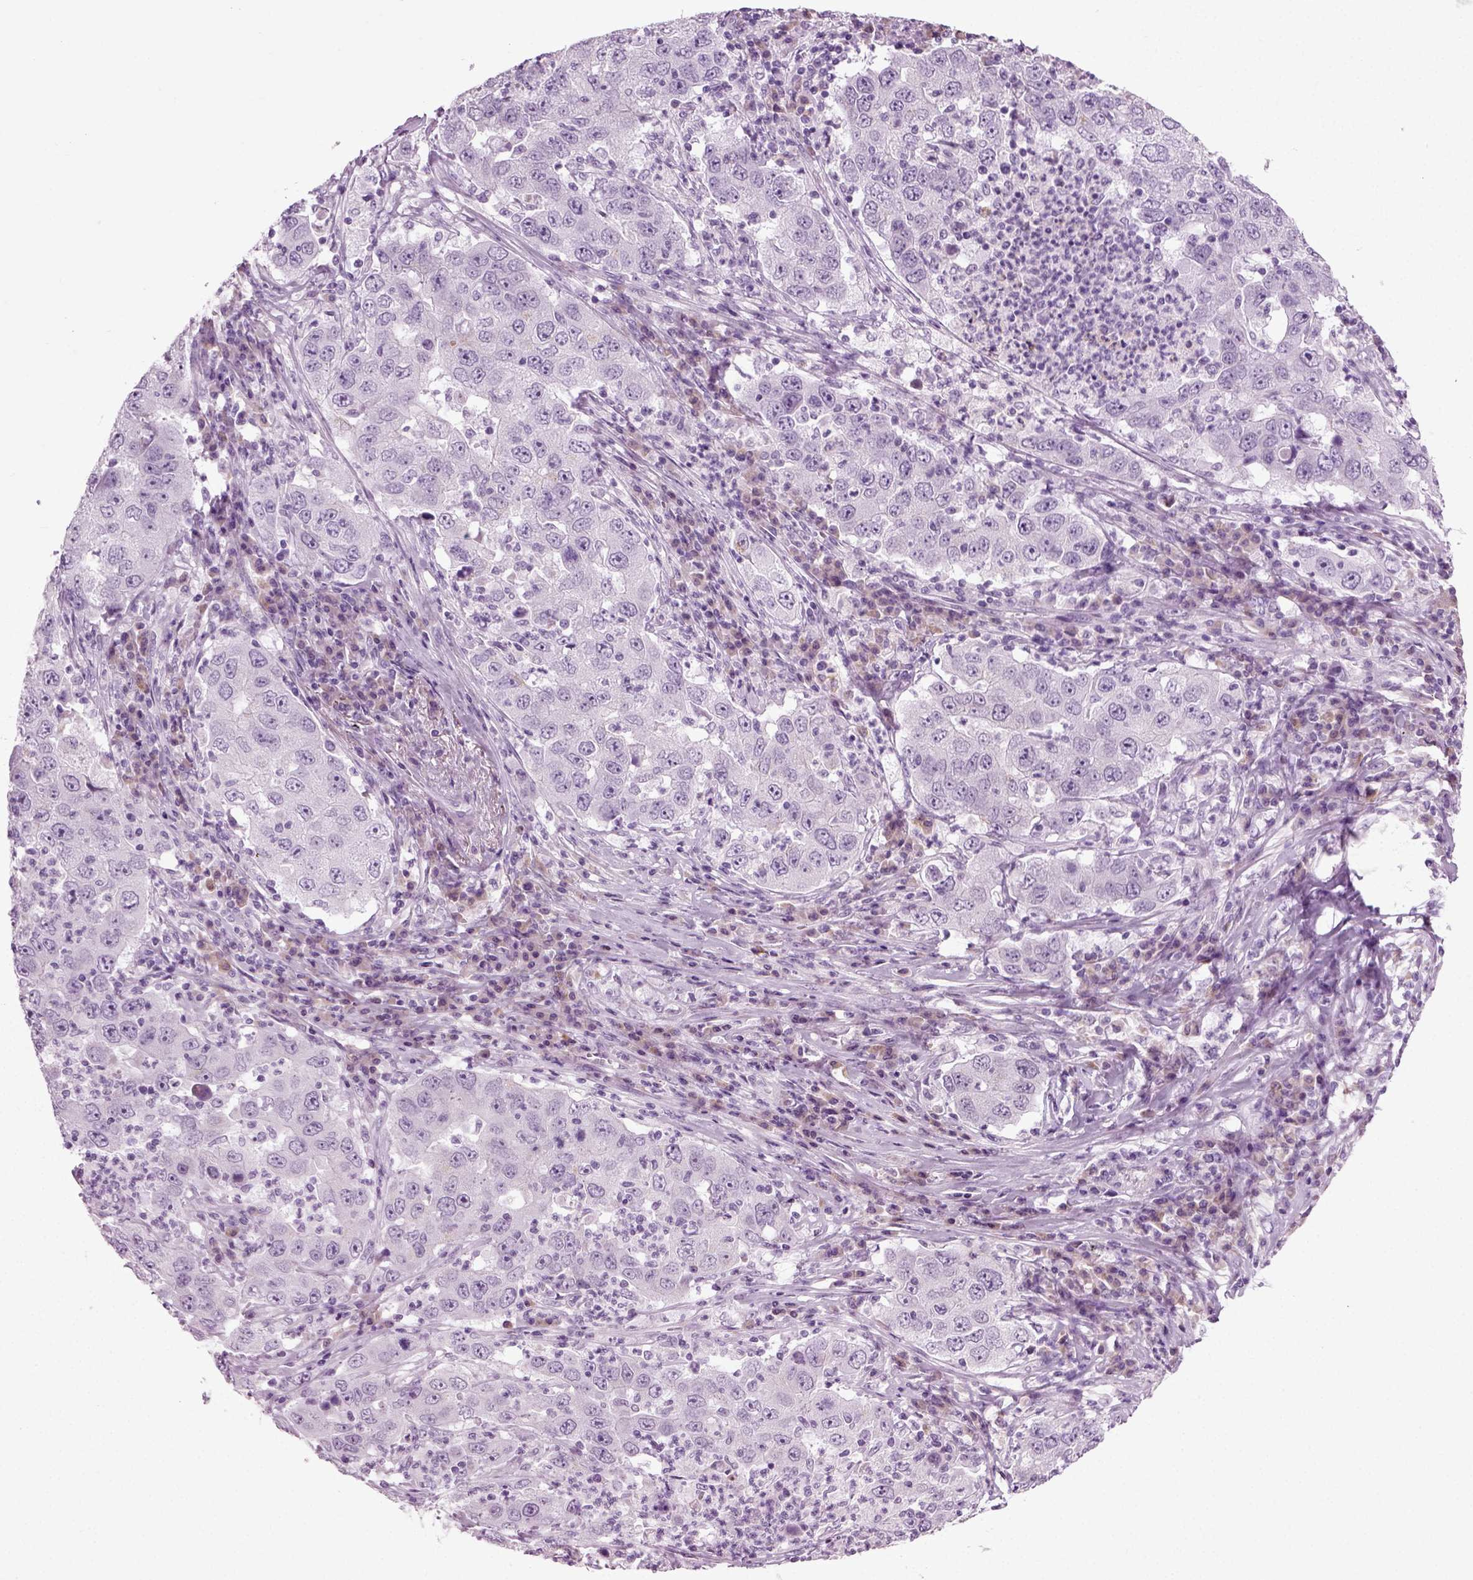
{"staining": {"intensity": "negative", "quantity": "none", "location": "none"}, "tissue": "lung cancer", "cell_type": "Tumor cells", "image_type": "cancer", "snomed": [{"axis": "morphology", "description": "Adenocarcinoma, NOS"}, {"axis": "topography", "description": "Lung"}], "caption": "Immunohistochemistry micrograph of human lung cancer stained for a protein (brown), which displays no staining in tumor cells.", "gene": "PRLH", "patient": {"sex": "male", "age": 73}}